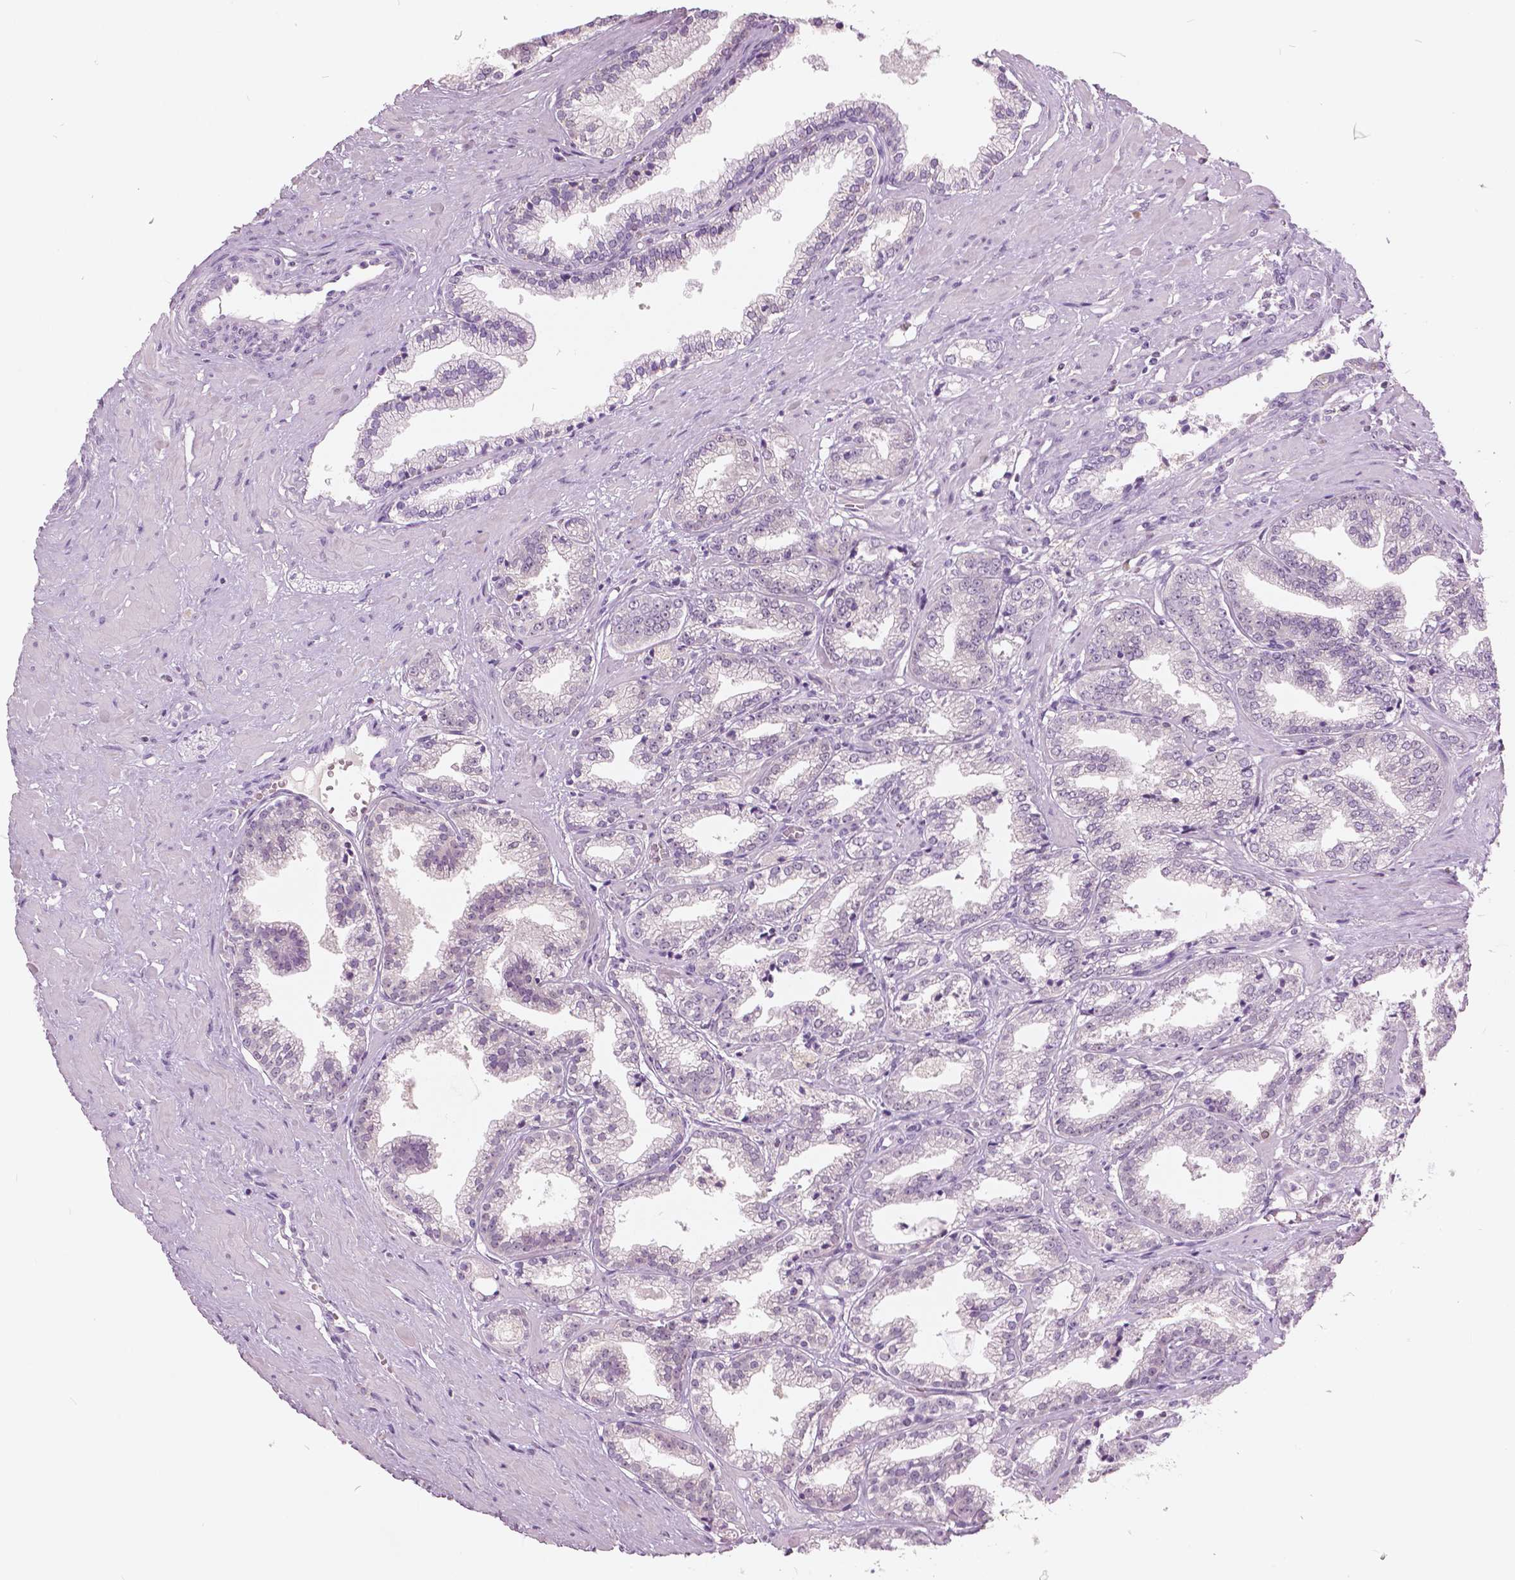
{"staining": {"intensity": "negative", "quantity": "none", "location": "none"}, "tissue": "prostate cancer", "cell_type": "Tumor cells", "image_type": "cancer", "snomed": [{"axis": "morphology", "description": "Adenocarcinoma, Low grade"}, {"axis": "topography", "description": "Prostate"}], "caption": "This is a image of immunohistochemistry (IHC) staining of prostate low-grade adenocarcinoma, which shows no expression in tumor cells.", "gene": "GALM", "patient": {"sex": "male", "age": 60}}